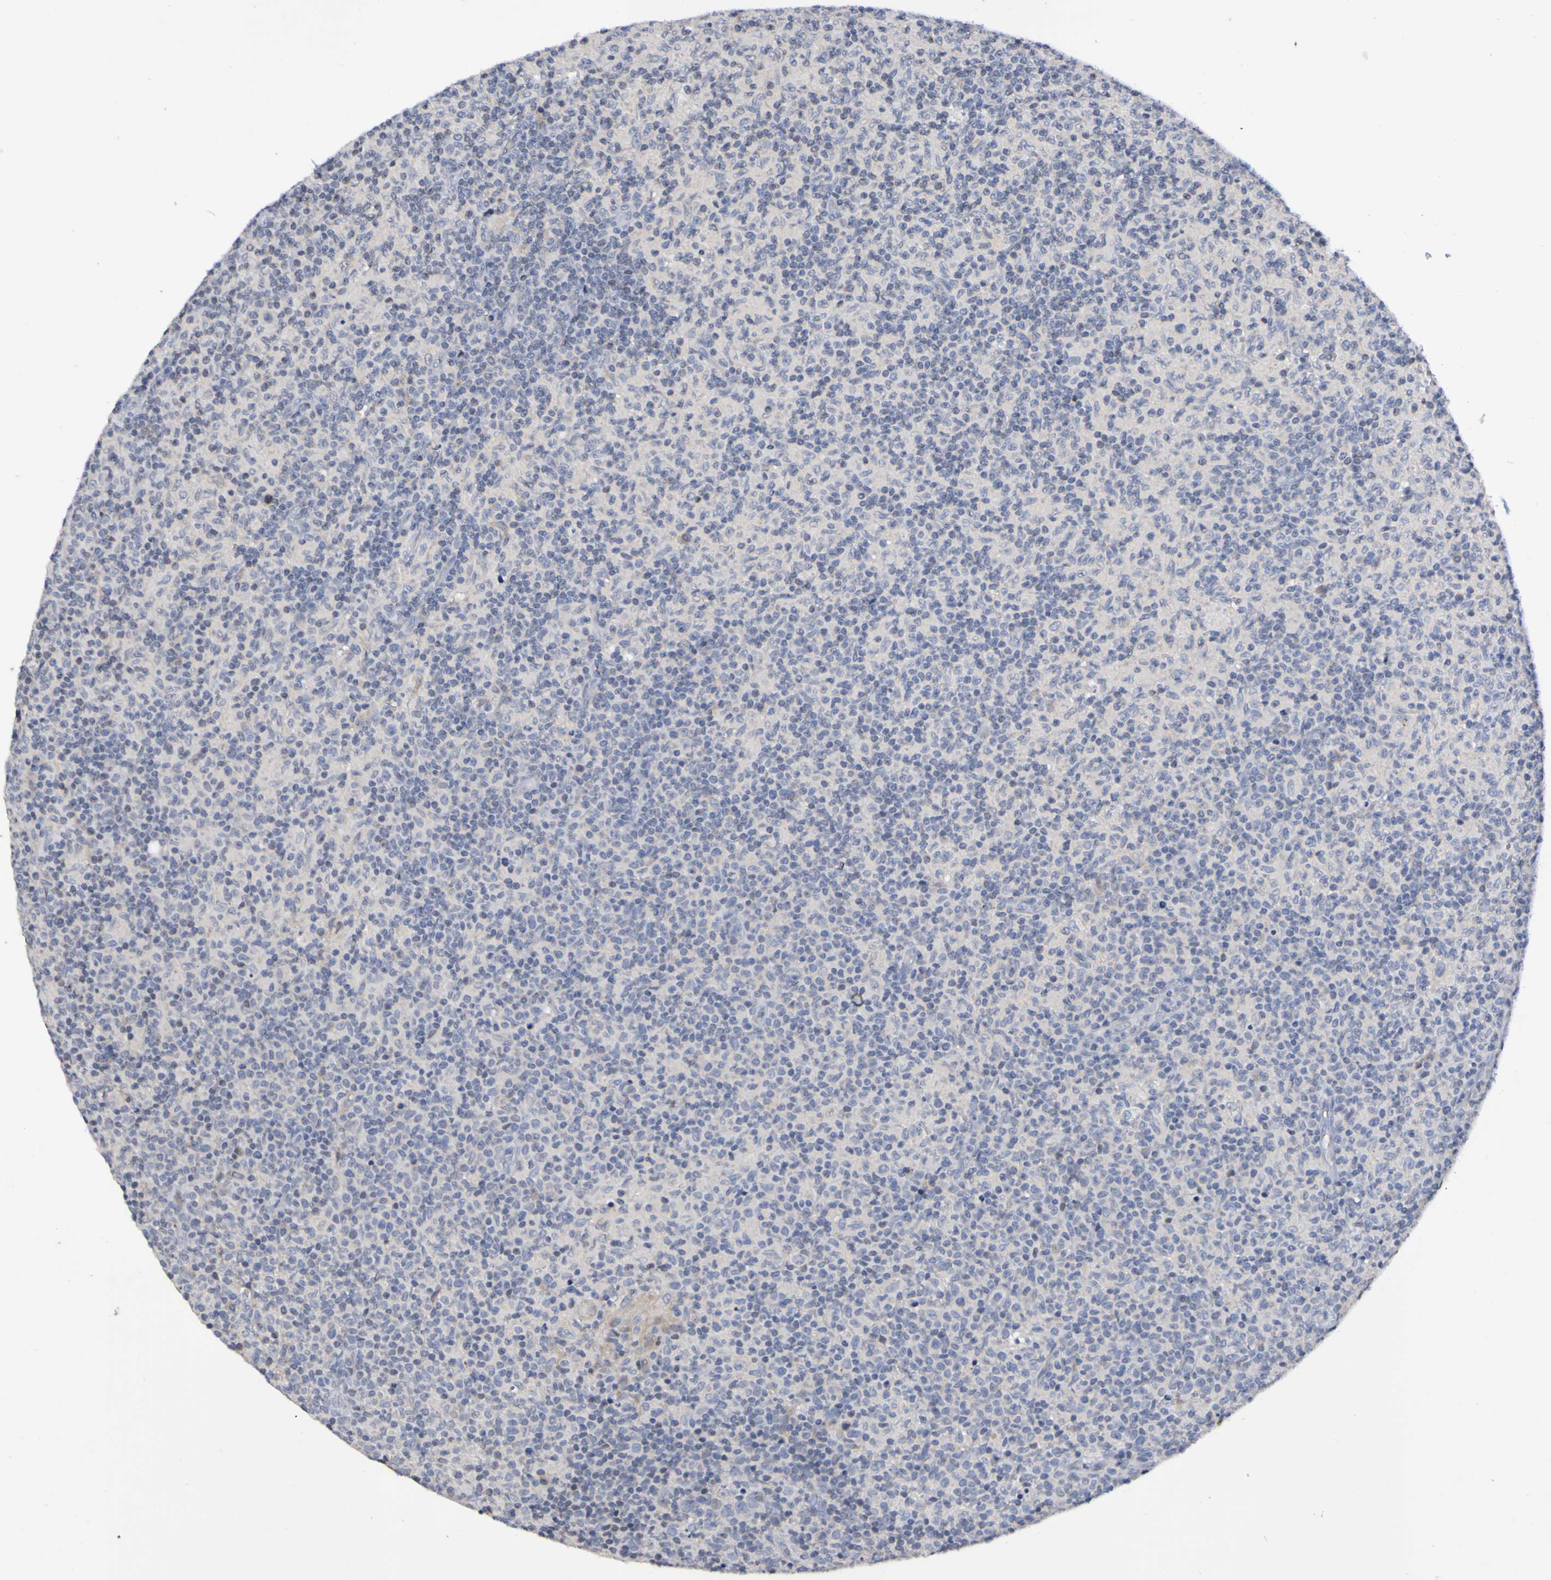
{"staining": {"intensity": "weak", "quantity": "<25%", "location": "cytoplasmic/membranous"}, "tissue": "lymph node", "cell_type": "Germinal center cells", "image_type": "normal", "snomed": [{"axis": "morphology", "description": "Normal tissue, NOS"}, {"axis": "morphology", "description": "Inflammation, NOS"}, {"axis": "topography", "description": "Lymph node"}], "caption": "Immunohistochemistry (IHC) of normal lymph node reveals no positivity in germinal center cells. Brightfield microscopy of immunohistochemistry (IHC) stained with DAB (brown) and hematoxylin (blue), captured at high magnification.", "gene": "PTP4A2", "patient": {"sex": "male", "age": 55}}